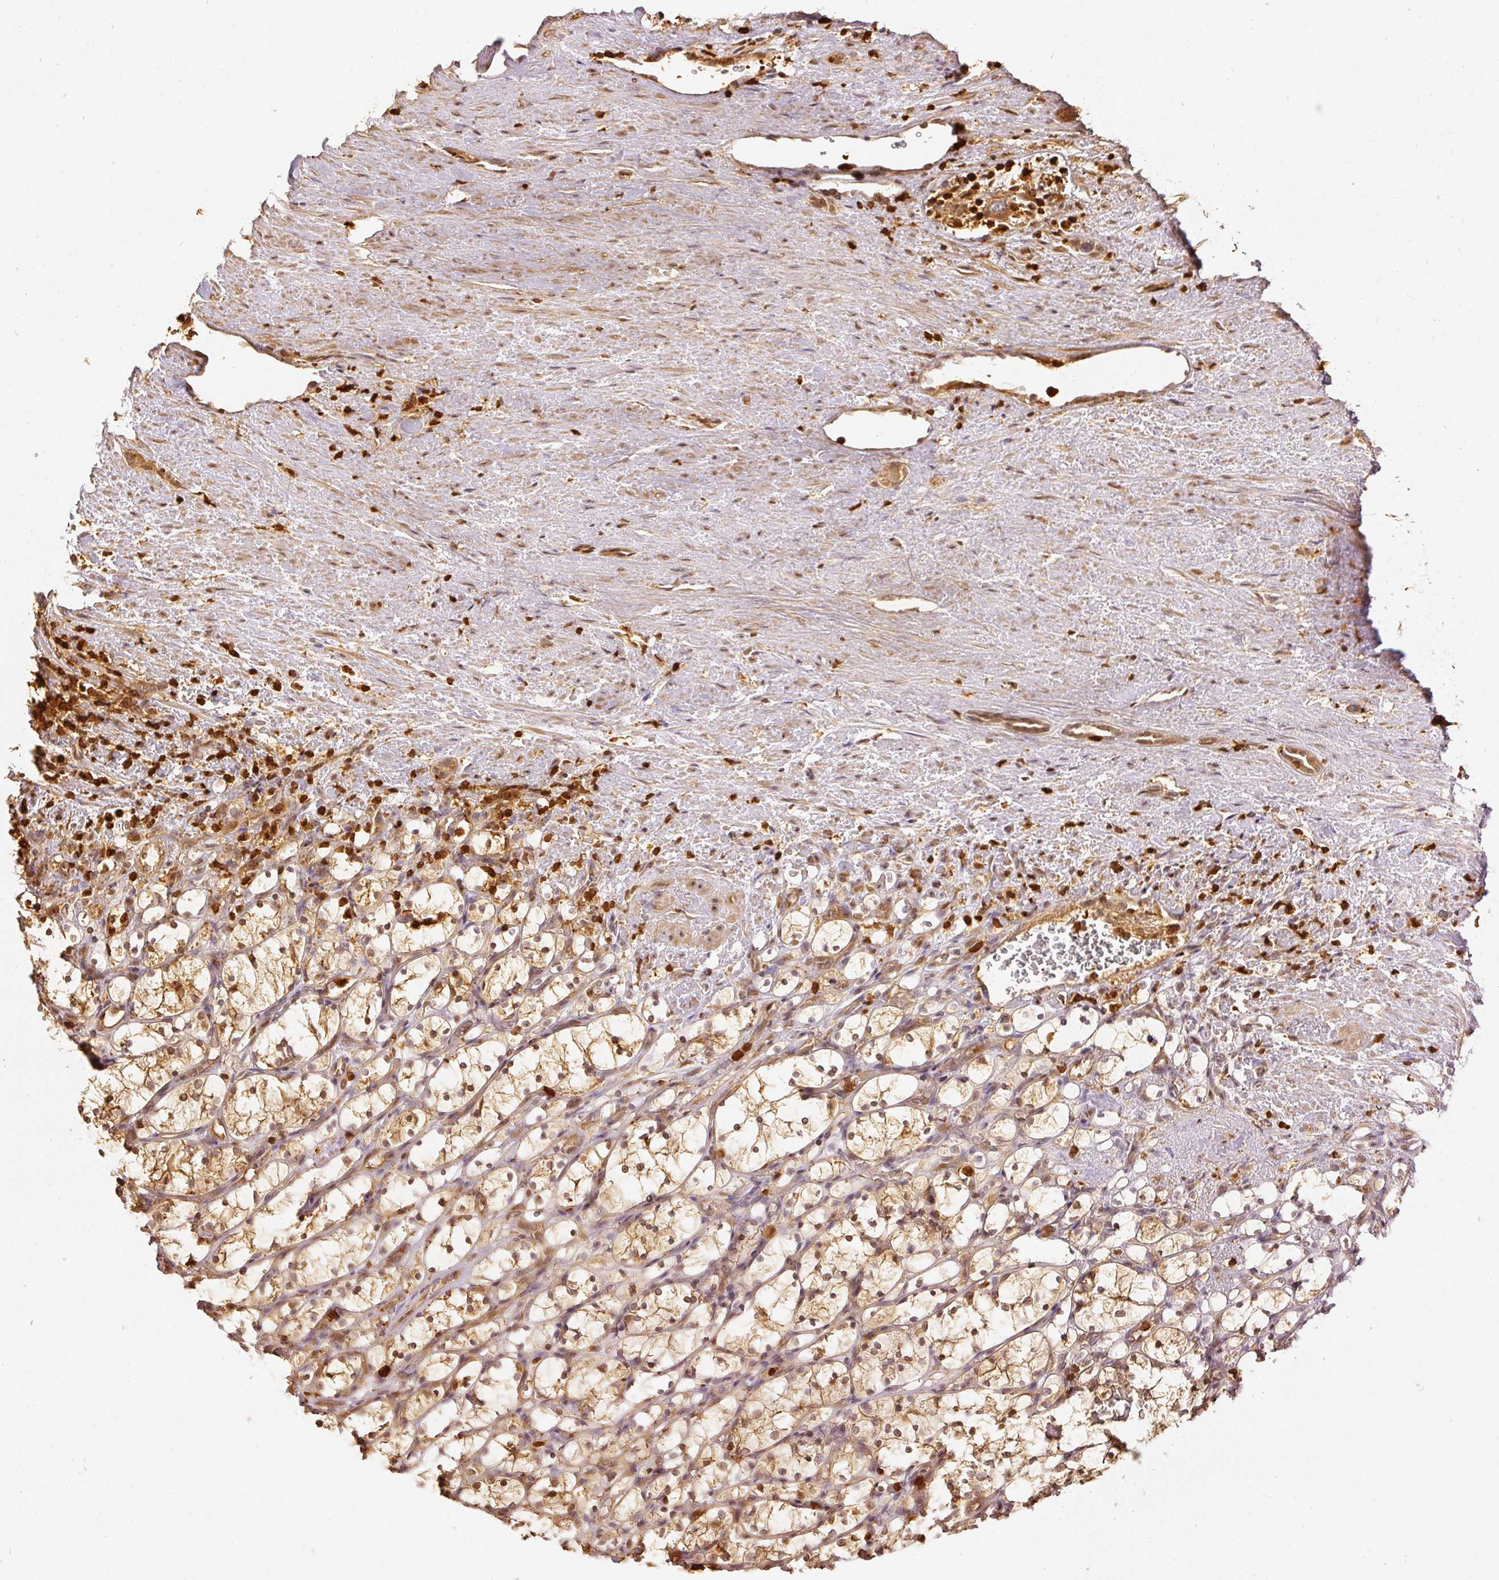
{"staining": {"intensity": "moderate", "quantity": ">75%", "location": "cytoplasmic/membranous,nuclear"}, "tissue": "renal cancer", "cell_type": "Tumor cells", "image_type": "cancer", "snomed": [{"axis": "morphology", "description": "Adenocarcinoma, NOS"}, {"axis": "topography", "description": "Kidney"}], "caption": "Protein staining of adenocarcinoma (renal) tissue exhibits moderate cytoplasmic/membranous and nuclear positivity in approximately >75% of tumor cells.", "gene": "PFN1", "patient": {"sex": "female", "age": 69}}